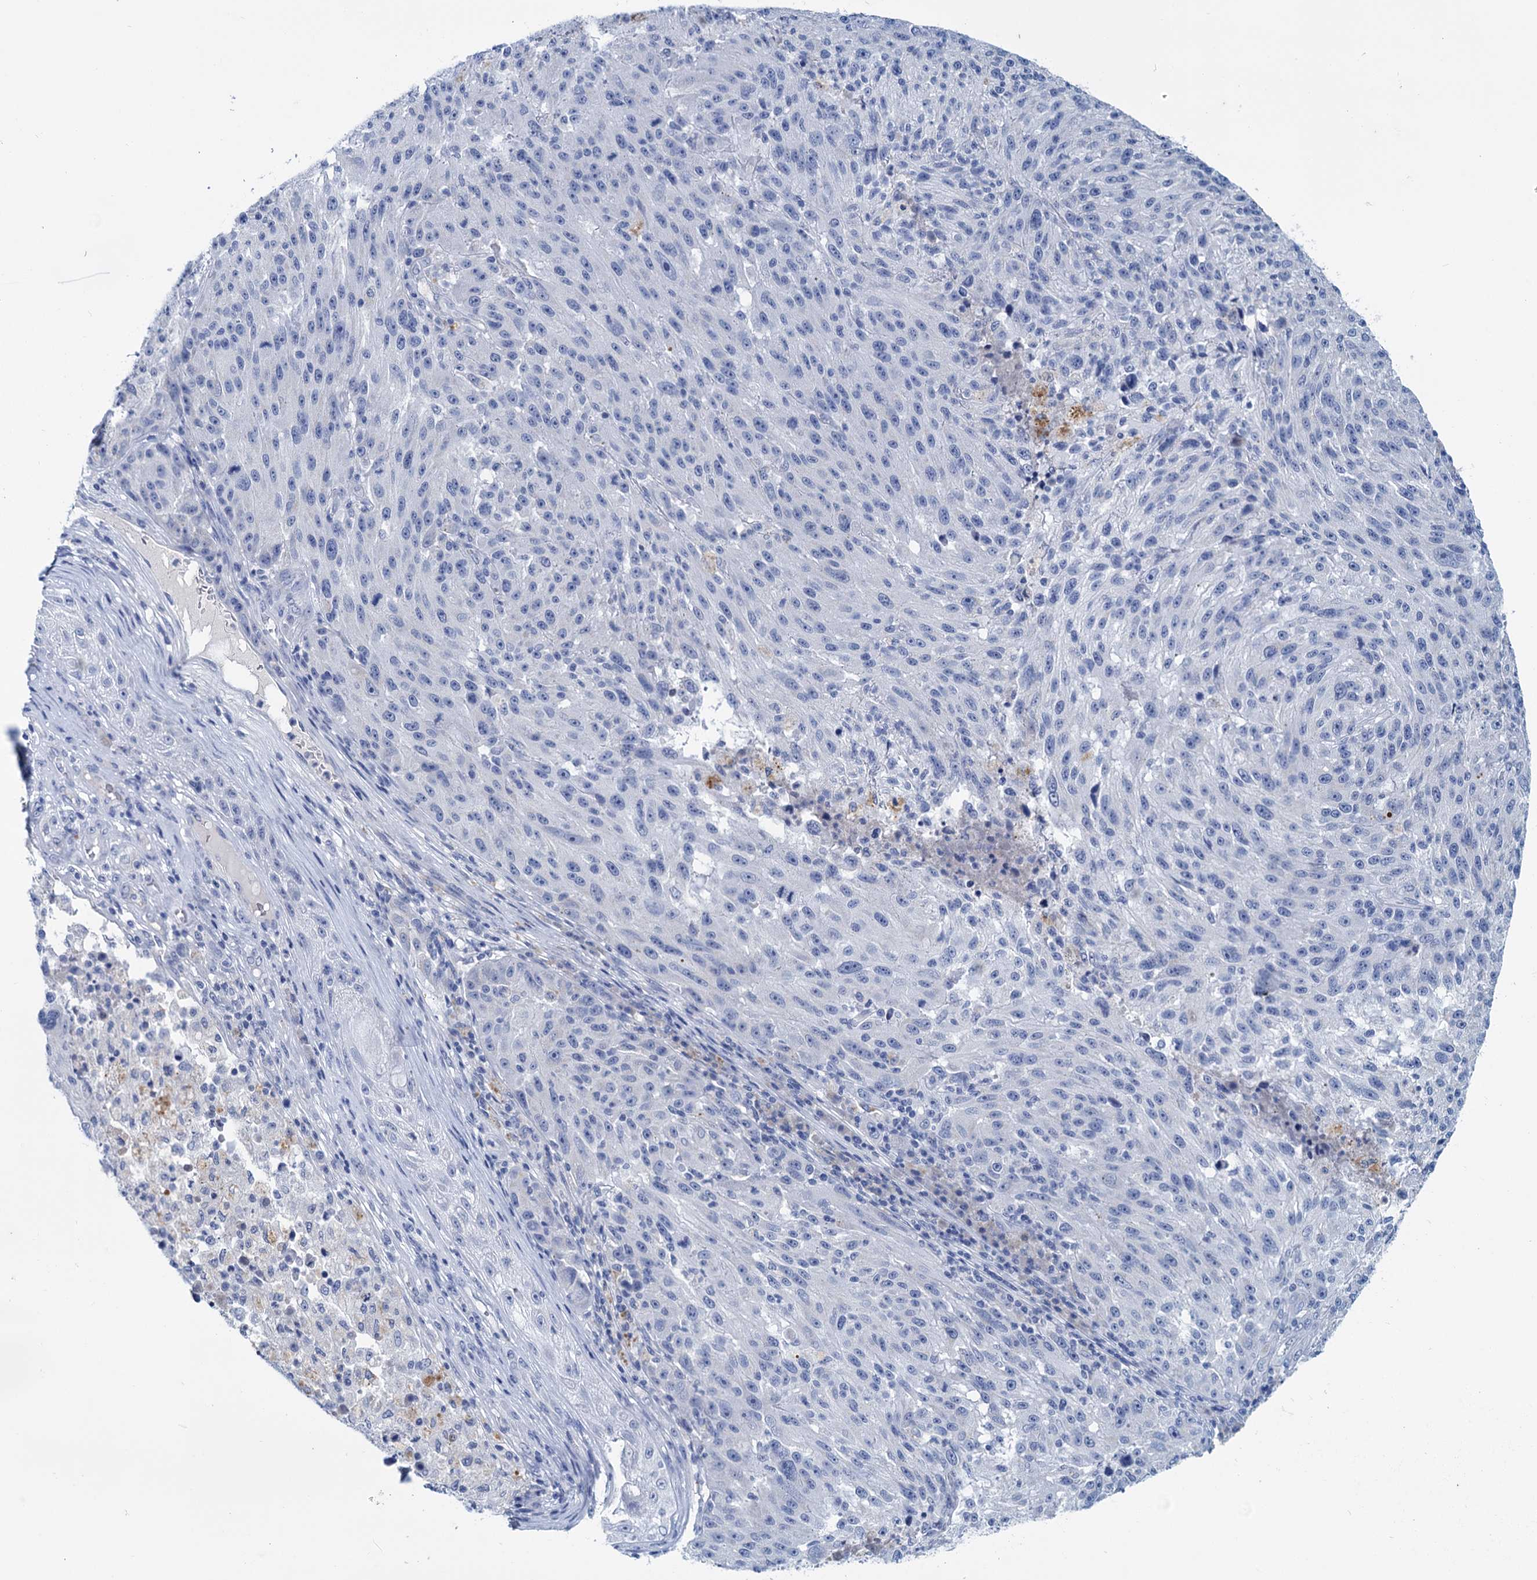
{"staining": {"intensity": "negative", "quantity": "none", "location": "none"}, "tissue": "melanoma", "cell_type": "Tumor cells", "image_type": "cancer", "snomed": [{"axis": "morphology", "description": "Malignant melanoma, NOS"}, {"axis": "topography", "description": "Skin"}], "caption": "Immunohistochemical staining of human melanoma displays no significant staining in tumor cells. (DAB immunohistochemistry with hematoxylin counter stain).", "gene": "MYOZ3", "patient": {"sex": "male", "age": 53}}